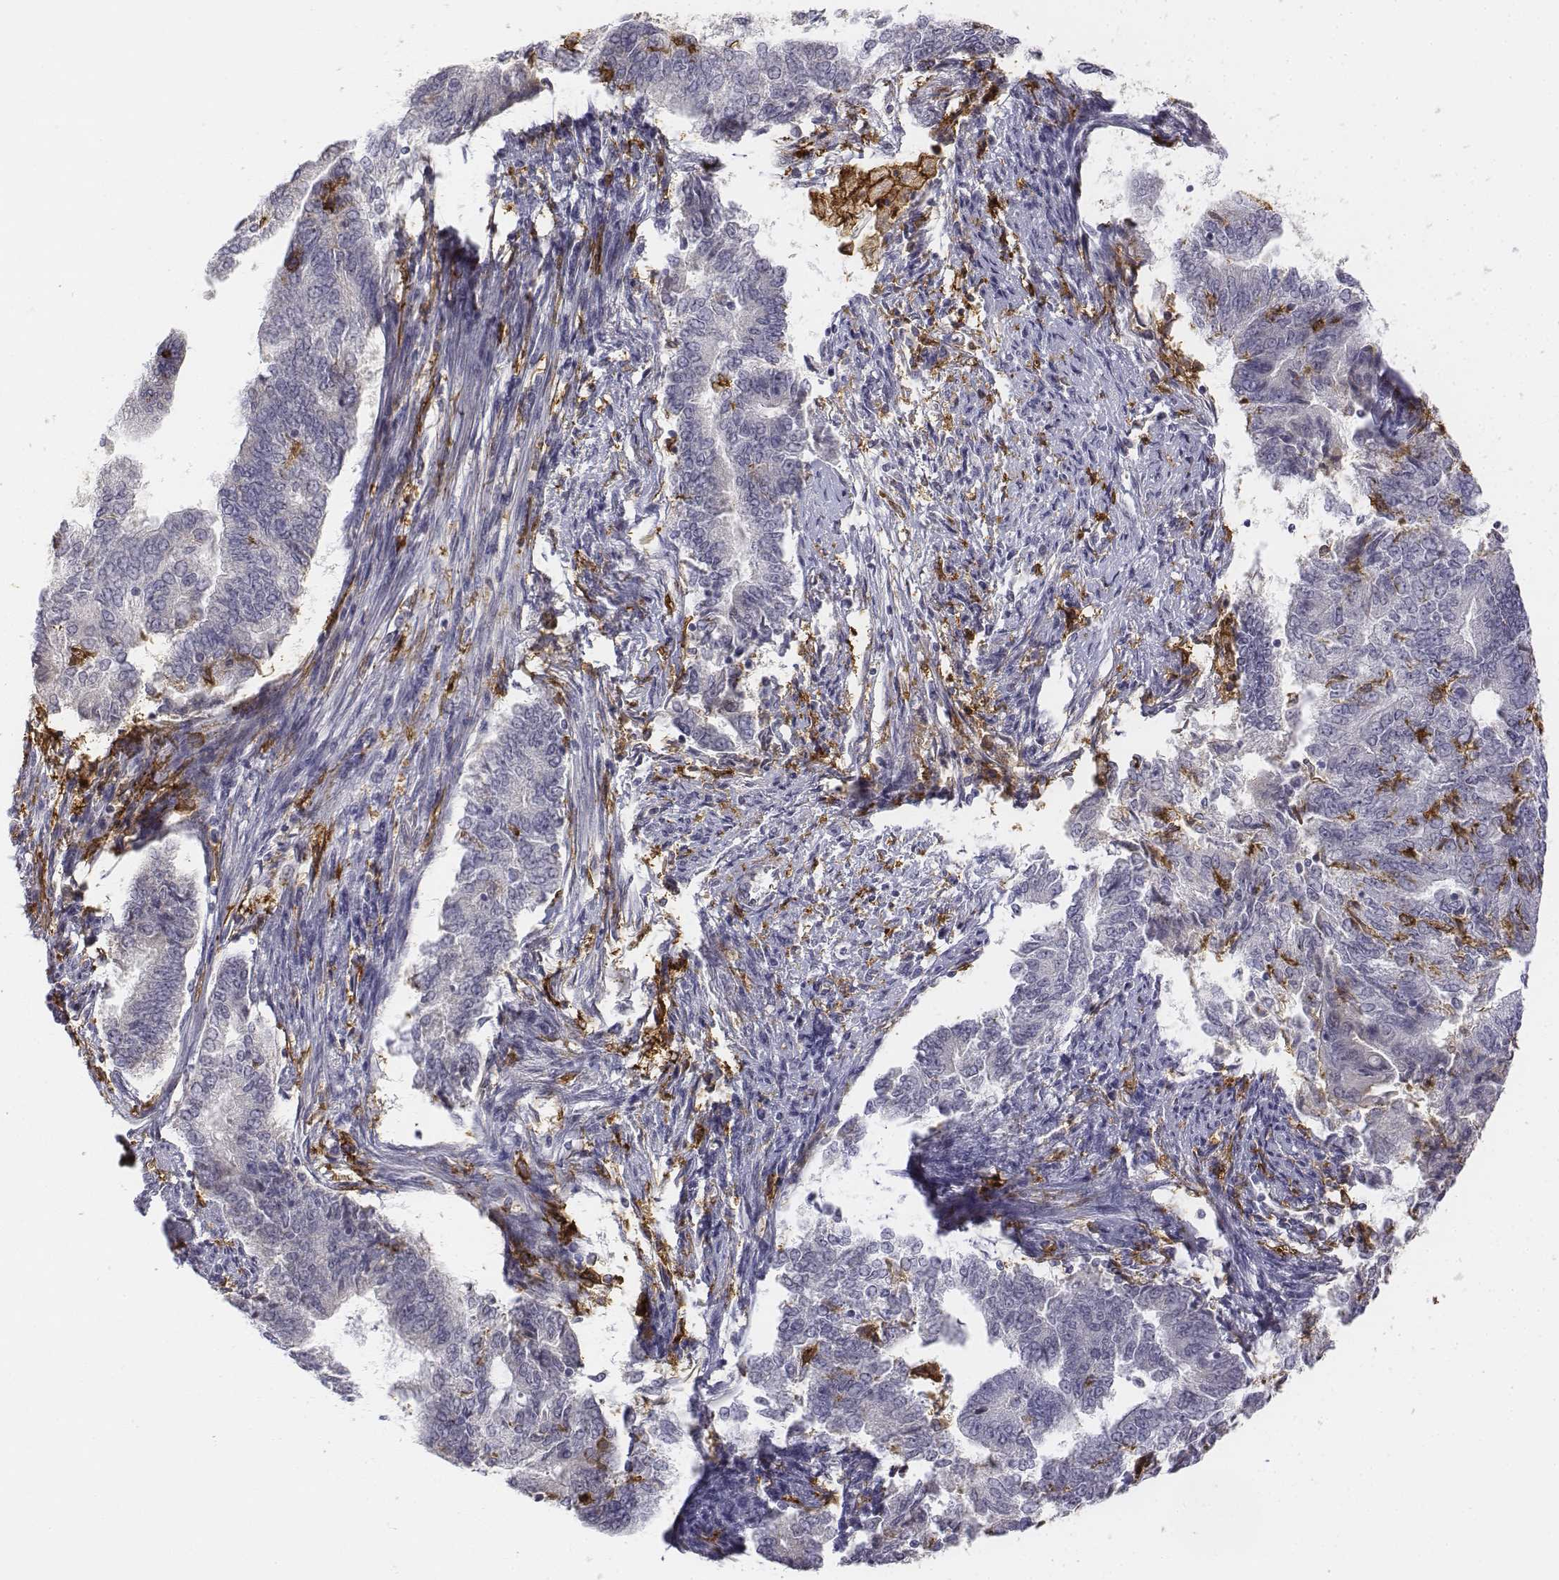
{"staining": {"intensity": "negative", "quantity": "none", "location": "none"}, "tissue": "endometrial cancer", "cell_type": "Tumor cells", "image_type": "cancer", "snomed": [{"axis": "morphology", "description": "Adenocarcinoma, NOS"}, {"axis": "topography", "description": "Endometrium"}], "caption": "DAB immunohistochemical staining of human endometrial adenocarcinoma shows no significant expression in tumor cells.", "gene": "CD14", "patient": {"sex": "female", "age": 65}}